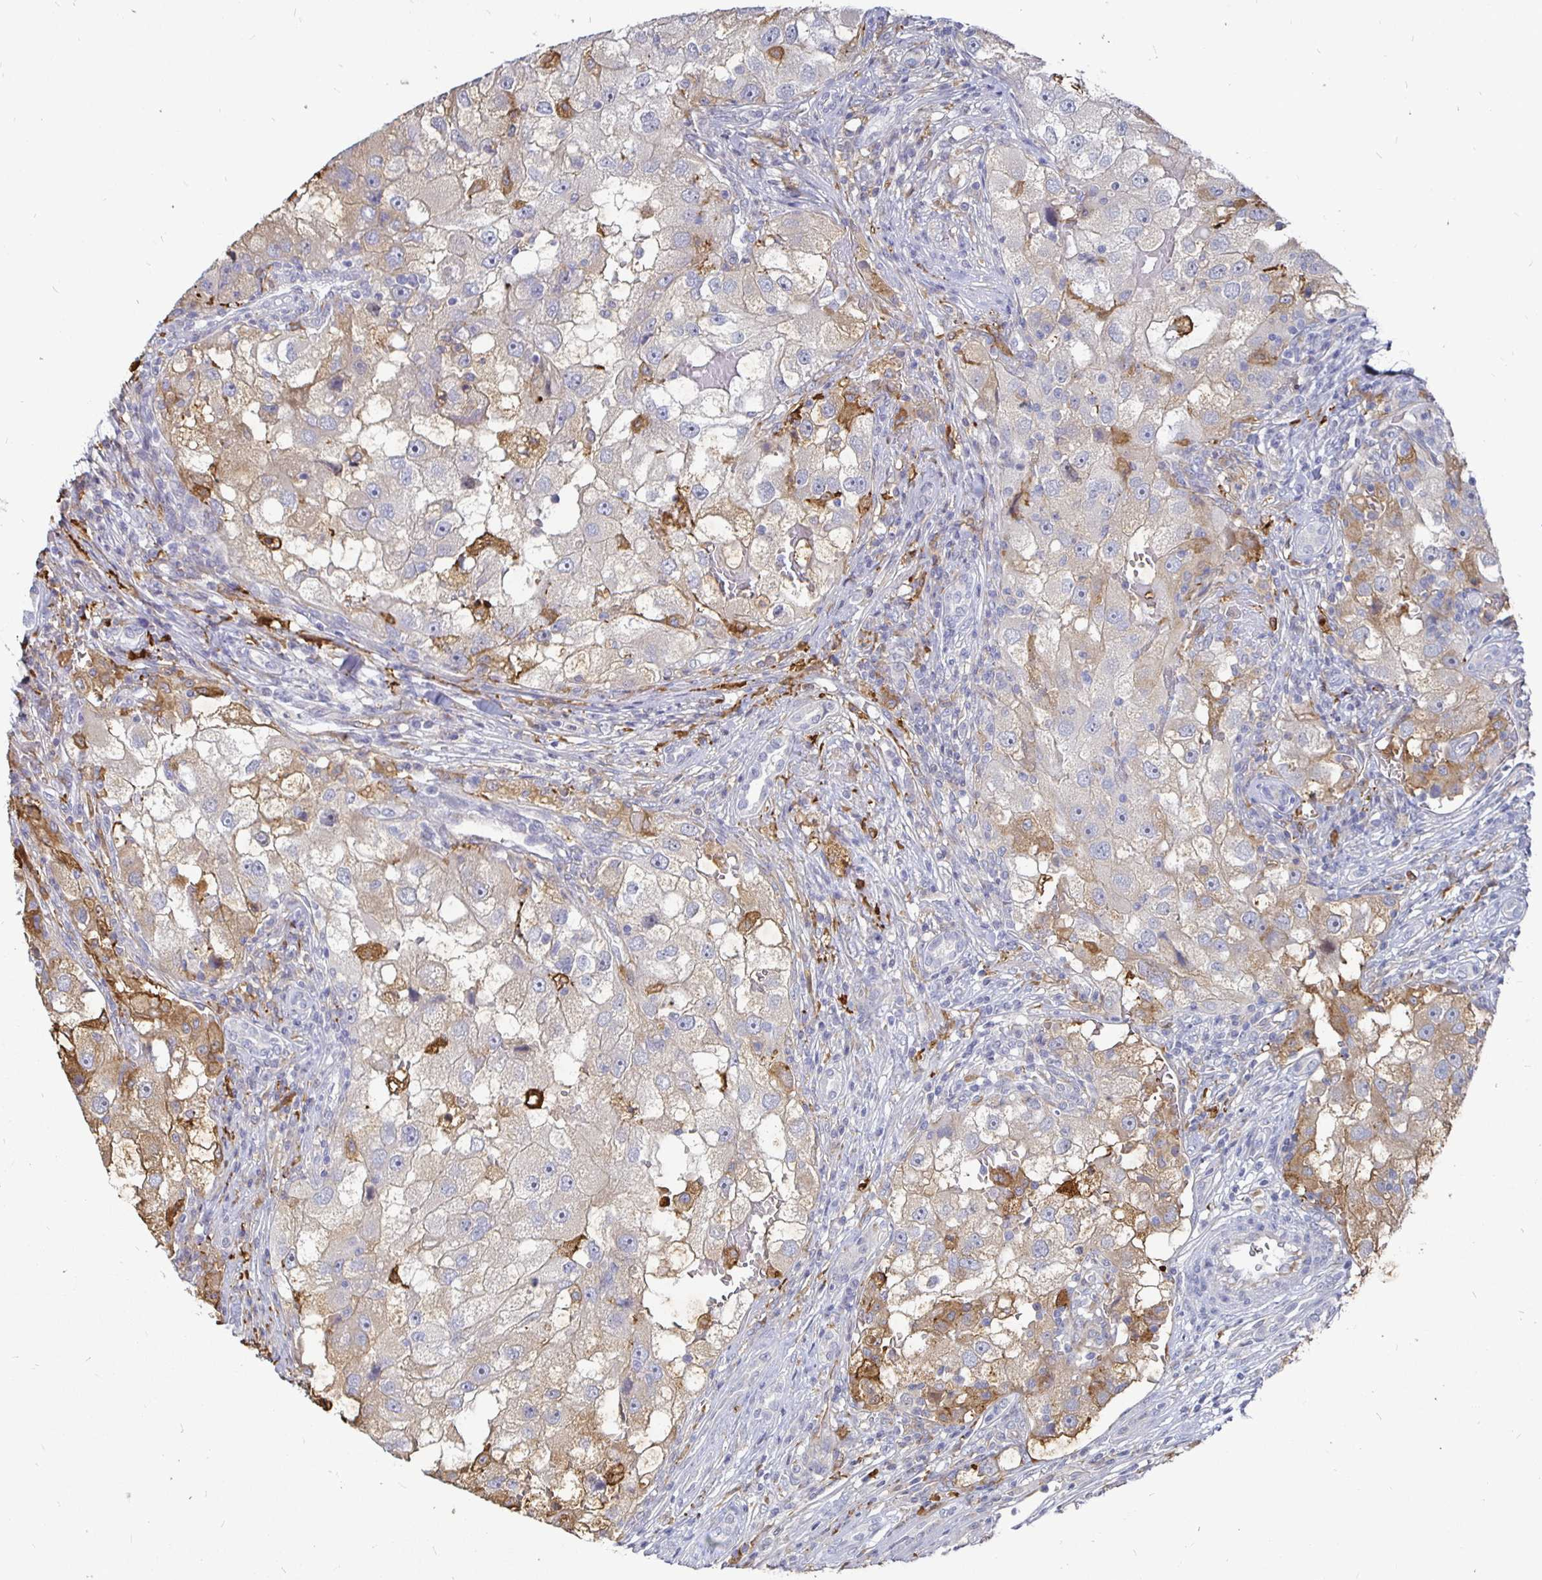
{"staining": {"intensity": "moderate", "quantity": "25%-75%", "location": "cytoplasmic/membranous"}, "tissue": "renal cancer", "cell_type": "Tumor cells", "image_type": "cancer", "snomed": [{"axis": "morphology", "description": "Adenocarcinoma, NOS"}, {"axis": "topography", "description": "Kidney"}], "caption": "This micrograph displays immunohistochemistry (IHC) staining of human renal adenocarcinoma, with medium moderate cytoplasmic/membranous expression in about 25%-75% of tumor cells.", "gene": "CCDC85A", "patient": {"sex": "male", "age": 63}}